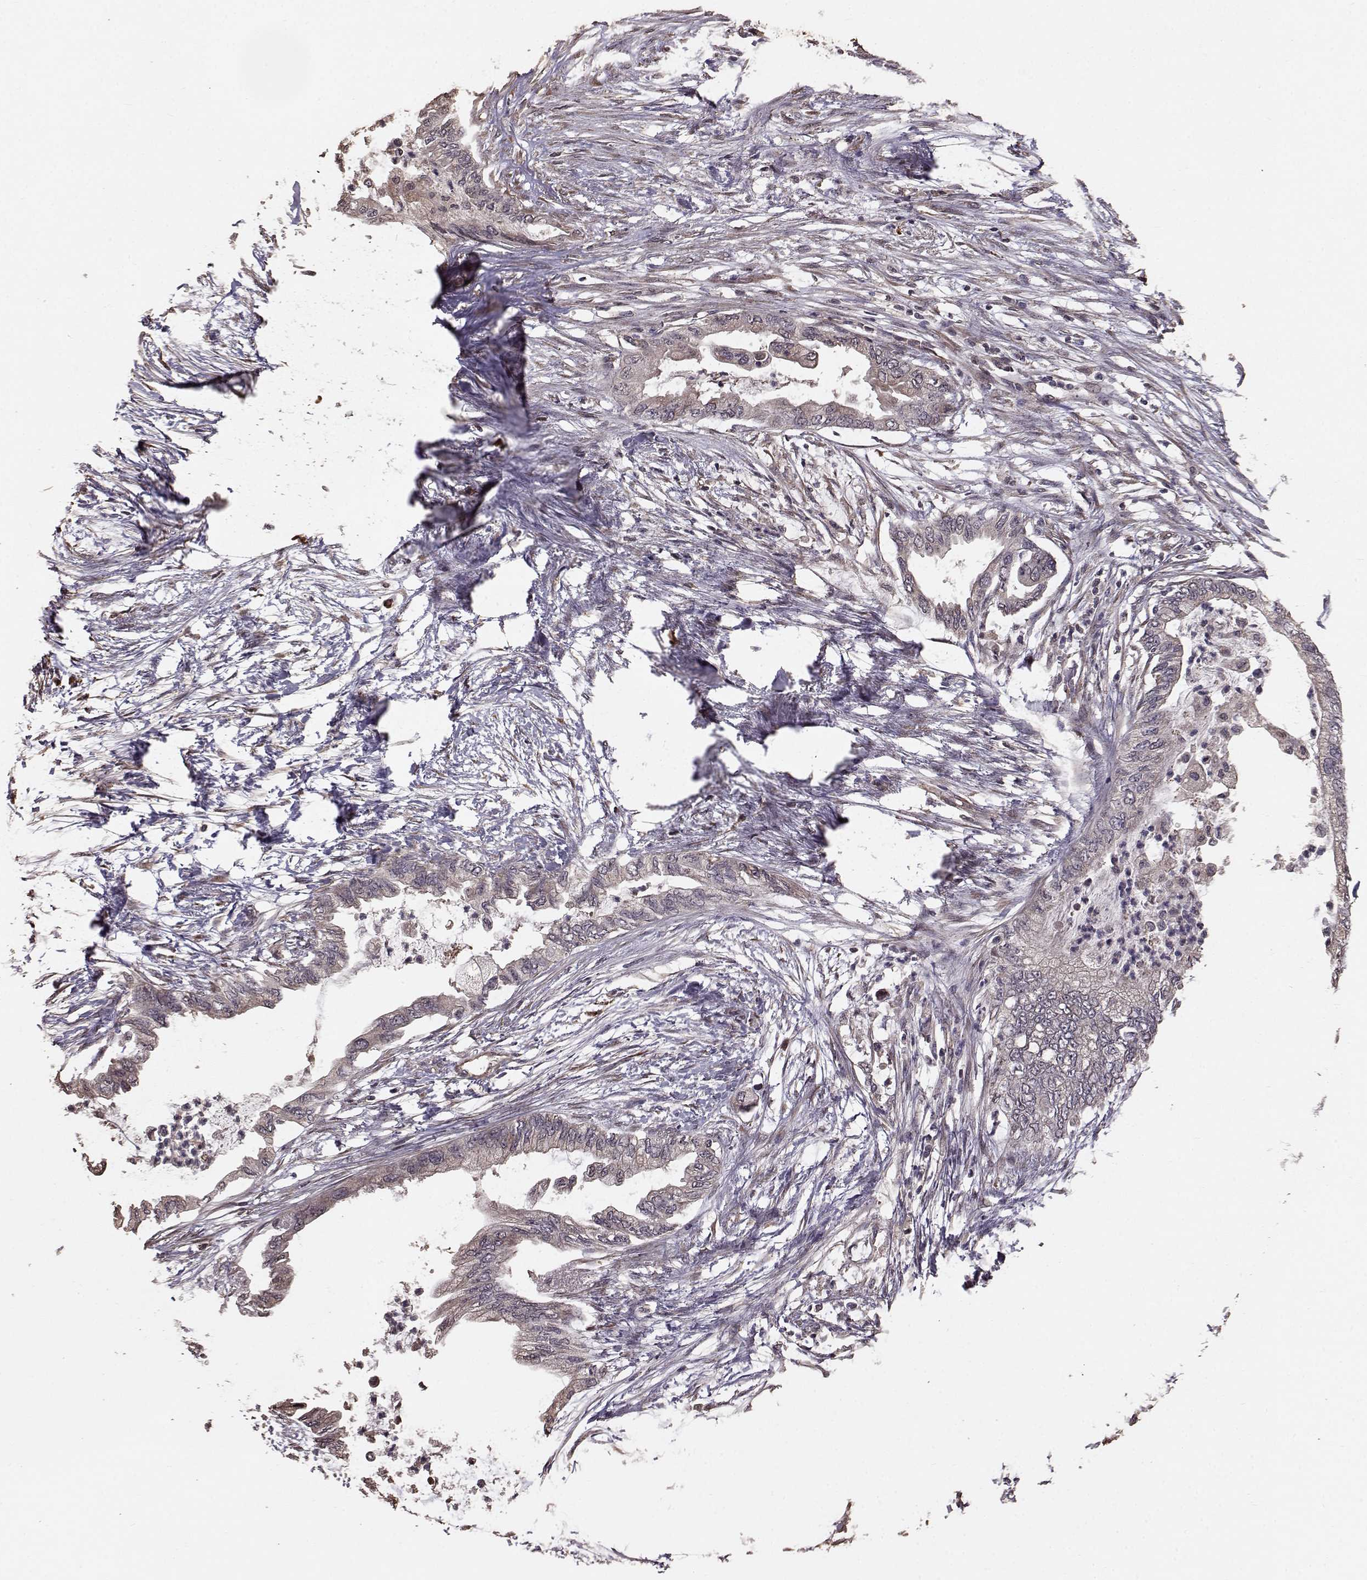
{"staining": {"intensity": "weak", "quantity": ">75%", "location": "cytoplasmic/membranous"}, "tissue": "pancreatic cancer", "cell_type": "Tumor cells", "image_type": "cancer", "snomed": [{"axis": "morphology", "description": "Normal tissue, NOS"}, {"axis": "morphology", "description": "Adenocarcinoma, NOS"}, {"axis": "topography", "description": "Pancreas"}, {"axis": "topography", "description": "Duodenum"}], "caption": "A histopathology image of human pancreatic adenocarcinoma stained for a protein shows weak cytoplasmic/membranous brown staining in tumor cells. (Stains: DAB (3,3'-diaminobenzidine) in brown, nuclei in blue, Microscopy: brightfield microscopy at high magnification).", "gene": "USP15", "patient": {"sex": "female", "age": 60}}